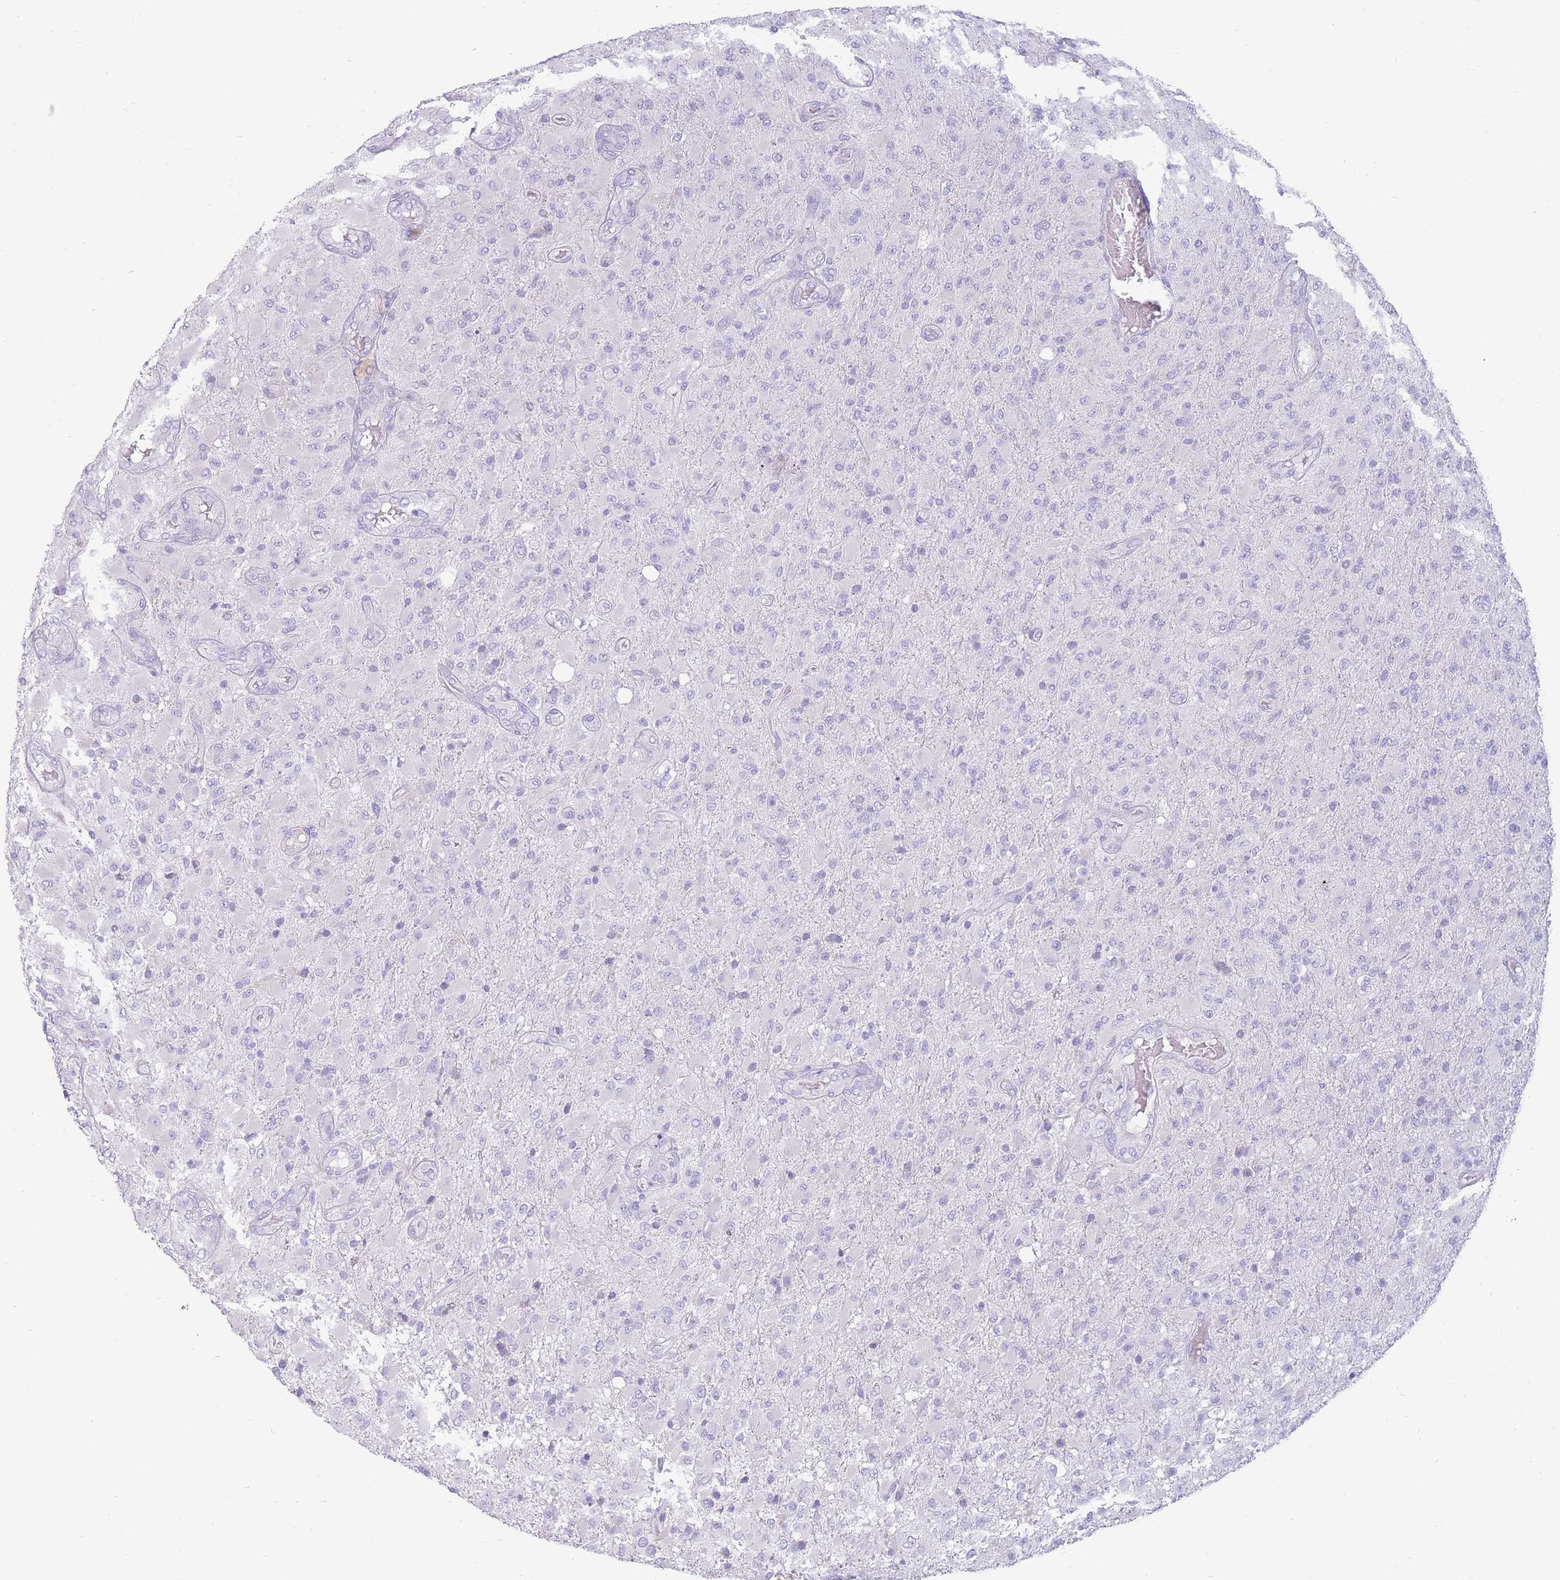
{"staining": {"intensity": "negative", "quantity": "none", "location": "none"}, "tissue": "glioma", "cell_type": "Tumor cells", "image_type": "cancer", "snomed": [{"axis": "morphology", "description": "Glioma, malignant, Low grade"}, {"axis": "topography", "description": "Brain"}], "caption": "Immunohistochemistry image of neoplastic tissue: human malignant glioma (low-grade) stained with DAB (3,3'-diaminobenzidine) shows no significant protein staining in tumor cells.", "gene": "UPK1A", "patient": {"sex": "male", "age": 65}}